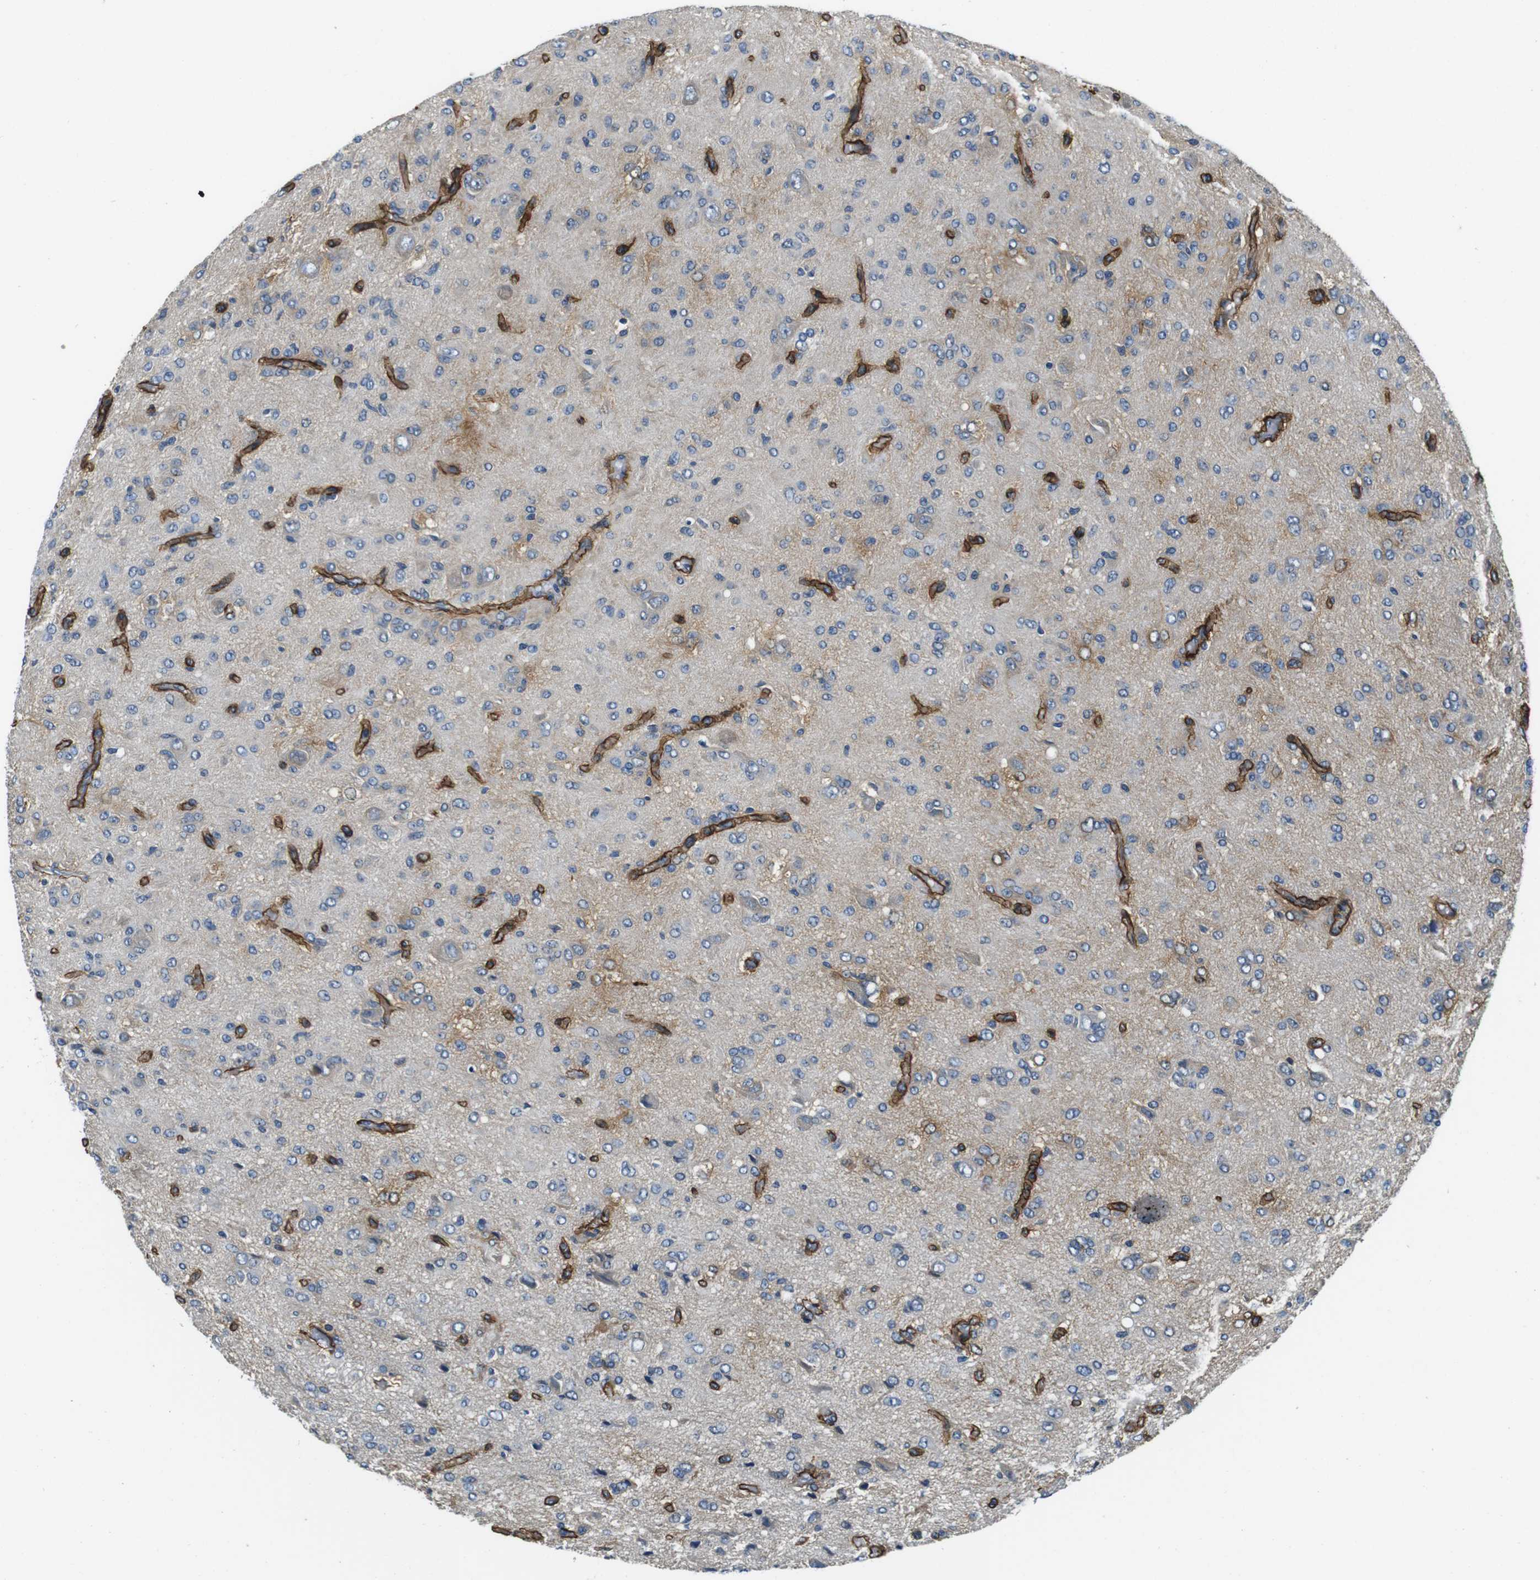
{"staining": {"intensity": "weak", "quantity": "<25%", "location": "cytoplasmic/membranous"}, "tissue": "glioma", "cell_type": "Tumor cells", "image_type": "cancer", "snomed": [{"axis": "morphology", "description": "Glioma, malignant, High grade"}, {"axis": "topography", "description": "Brain"}], "caption": "Immunohistochemical staining of high-grade glioma (malignant) displays no significant expression in tumor cells. Brightfield microscopy of immunohistochemistry (IHC) stained with DAB (3,3'-diaminobenzidine) (brown) and hematoxylin (blue), captured at high magnification.", "gene": "DTNA", "patient": {"sex": "female", "age": 59}}